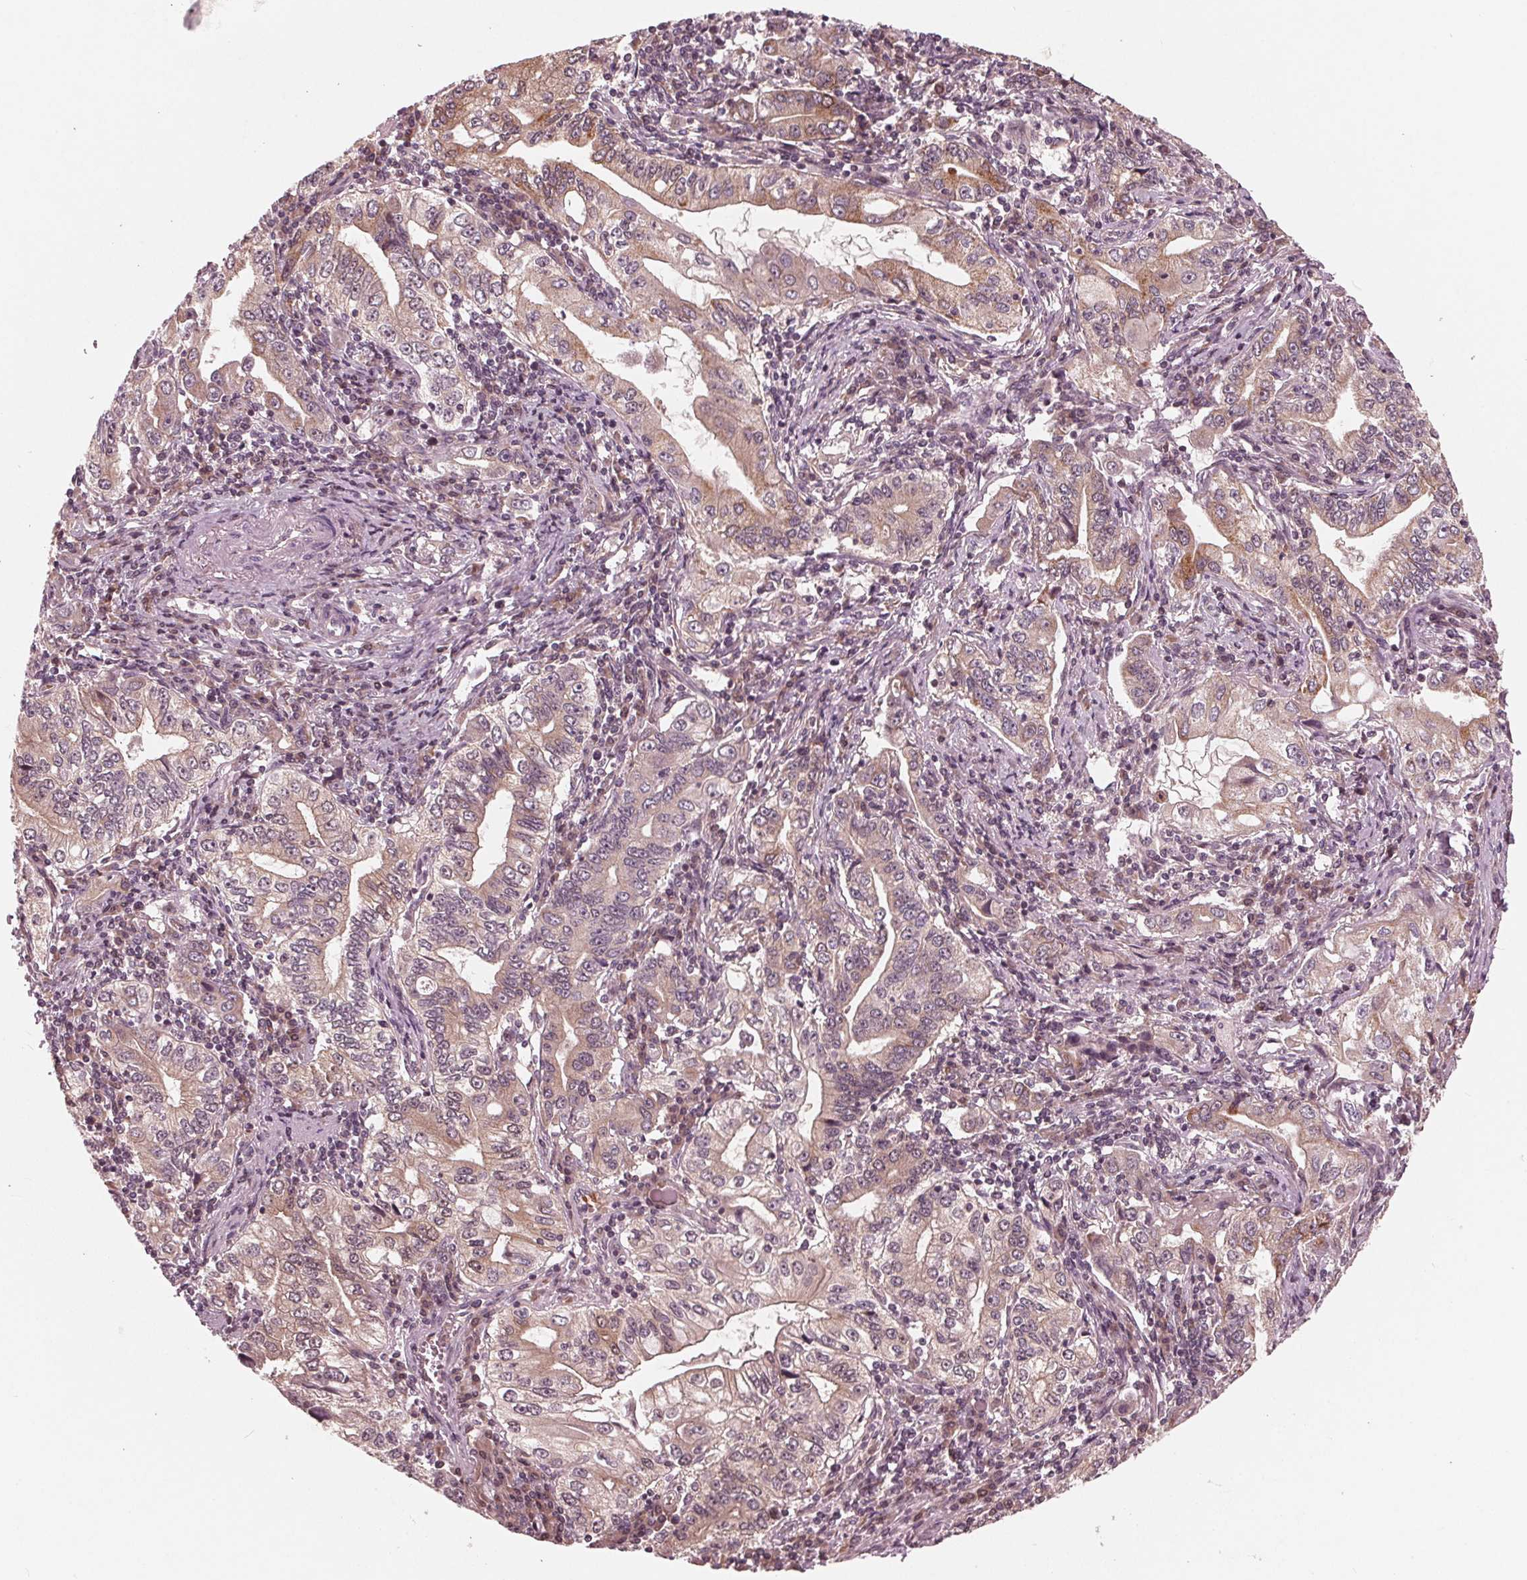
{"staining": {"intensity": "weak", "quantity": ">75%", "location": "cytoplasmic/membranous"}, "tissue": "stomach cancer", "cell_type": "Tumor cells", "image_type": "cancer", "snomed": [{"axis": "morphology", "description": "Adenocarcinoma, NOS"}, {"axis": "topography", "description": "Stomach, lower"}], "caption": "This image displays adenocarcinoma (stomach) stained with IHC to label a protein in brown. The cytoplasmic/membranous of tumor cells show weak positivity for the protein. Nuclei are counter-stained blue.", "gene": "UBALD1", "patient": {"sex": "female", "age": 72}}